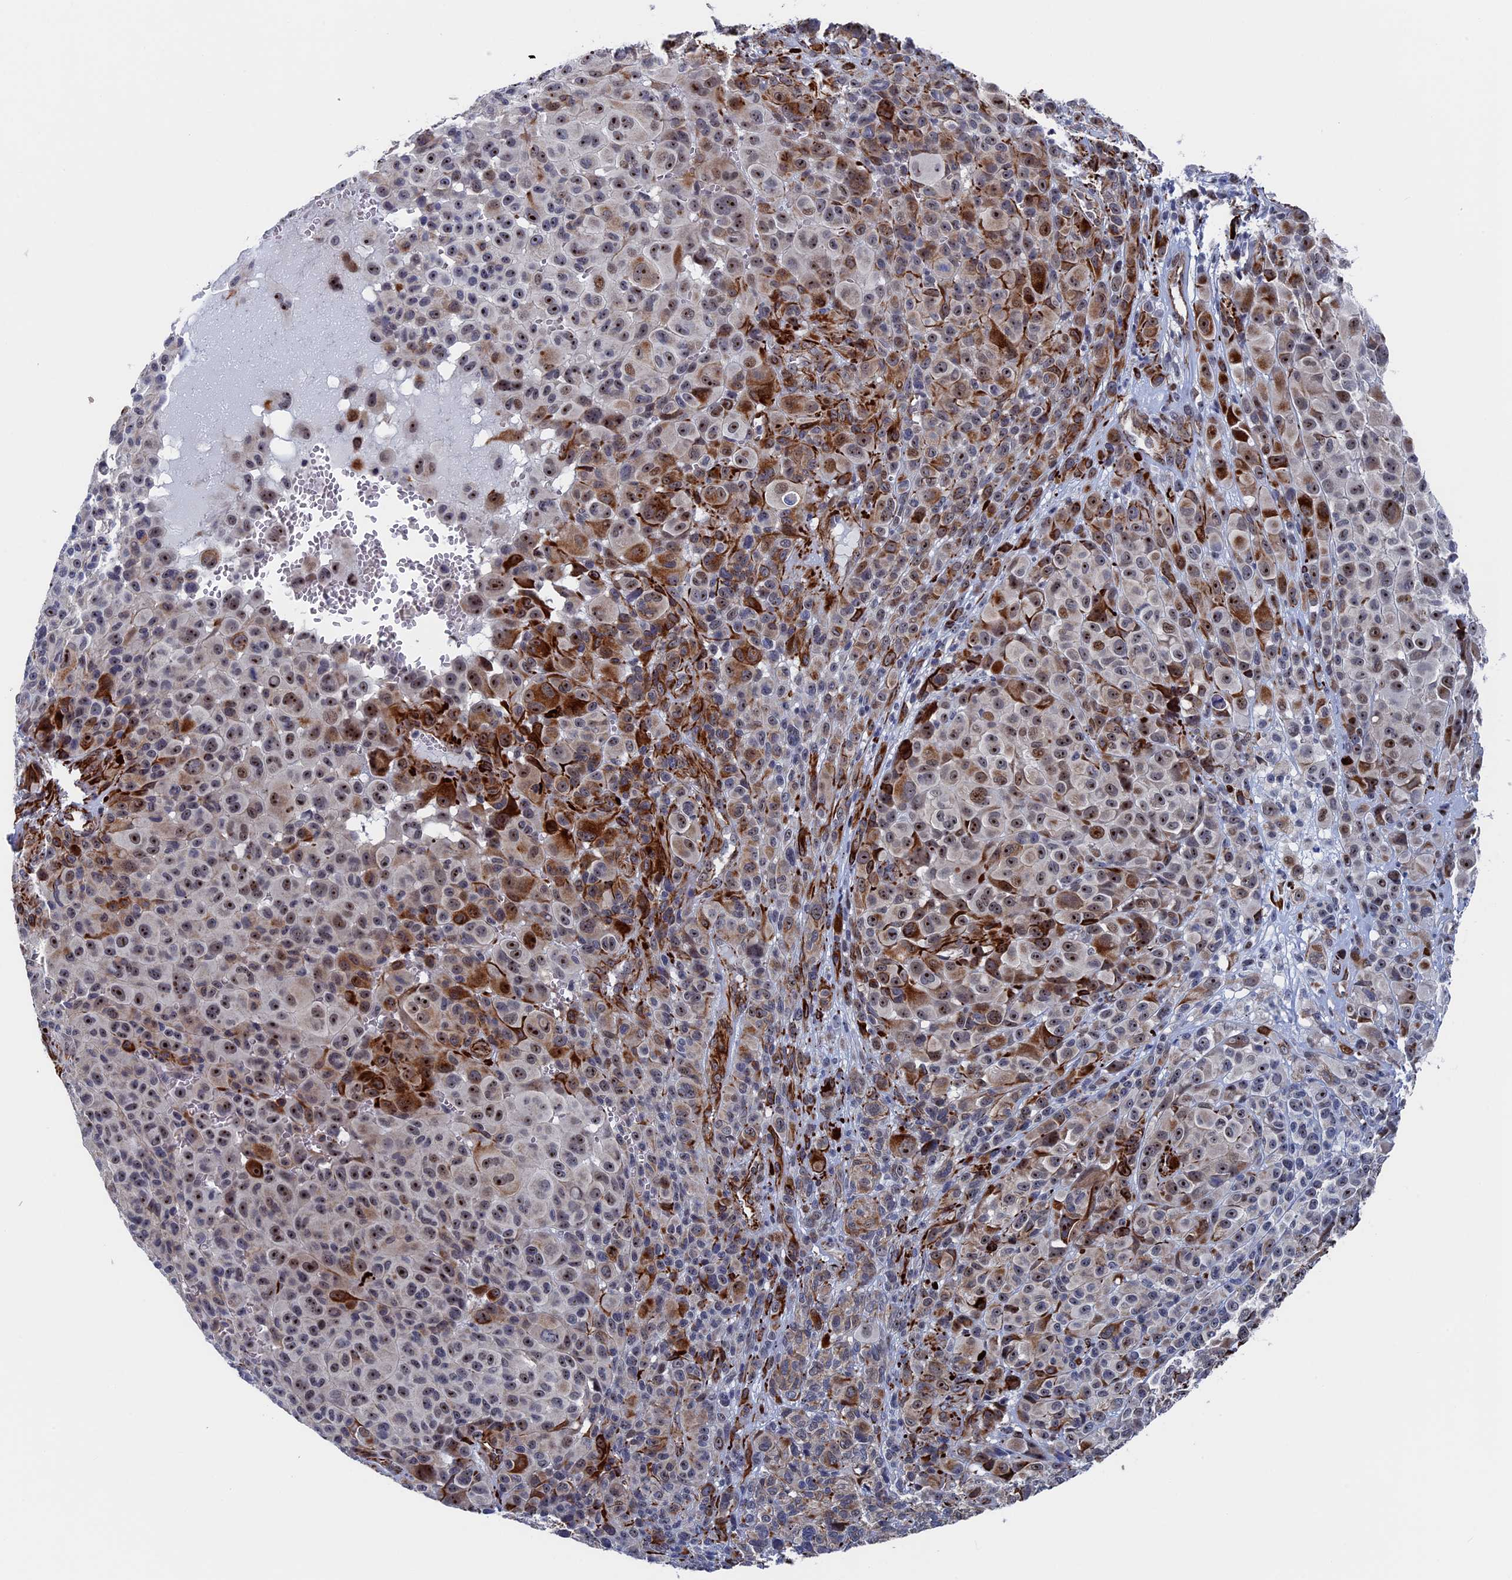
{"staining": {"intensity": "strong", "quantity": "<25%", "location": "cytoplasmic/membranous,nuclear"}, "tissue": "melanoma", "cell_type": "Tumor cells", "image_type": "cancer", "snomed": [{"axis": "morphology", "description": "Malignant melanoma, NOS"}, {"axis": "topography", "description": "Skin of trunk"}], "caption": "Immunohistochemical staining of malignant melanoma exhibits medium levels of strong cytoplasmic/membranous and nuclear positivity in about <25% of tumor cells.", "gene": "EXOSC9", "patient": {"sex": "male", "age": 71}}